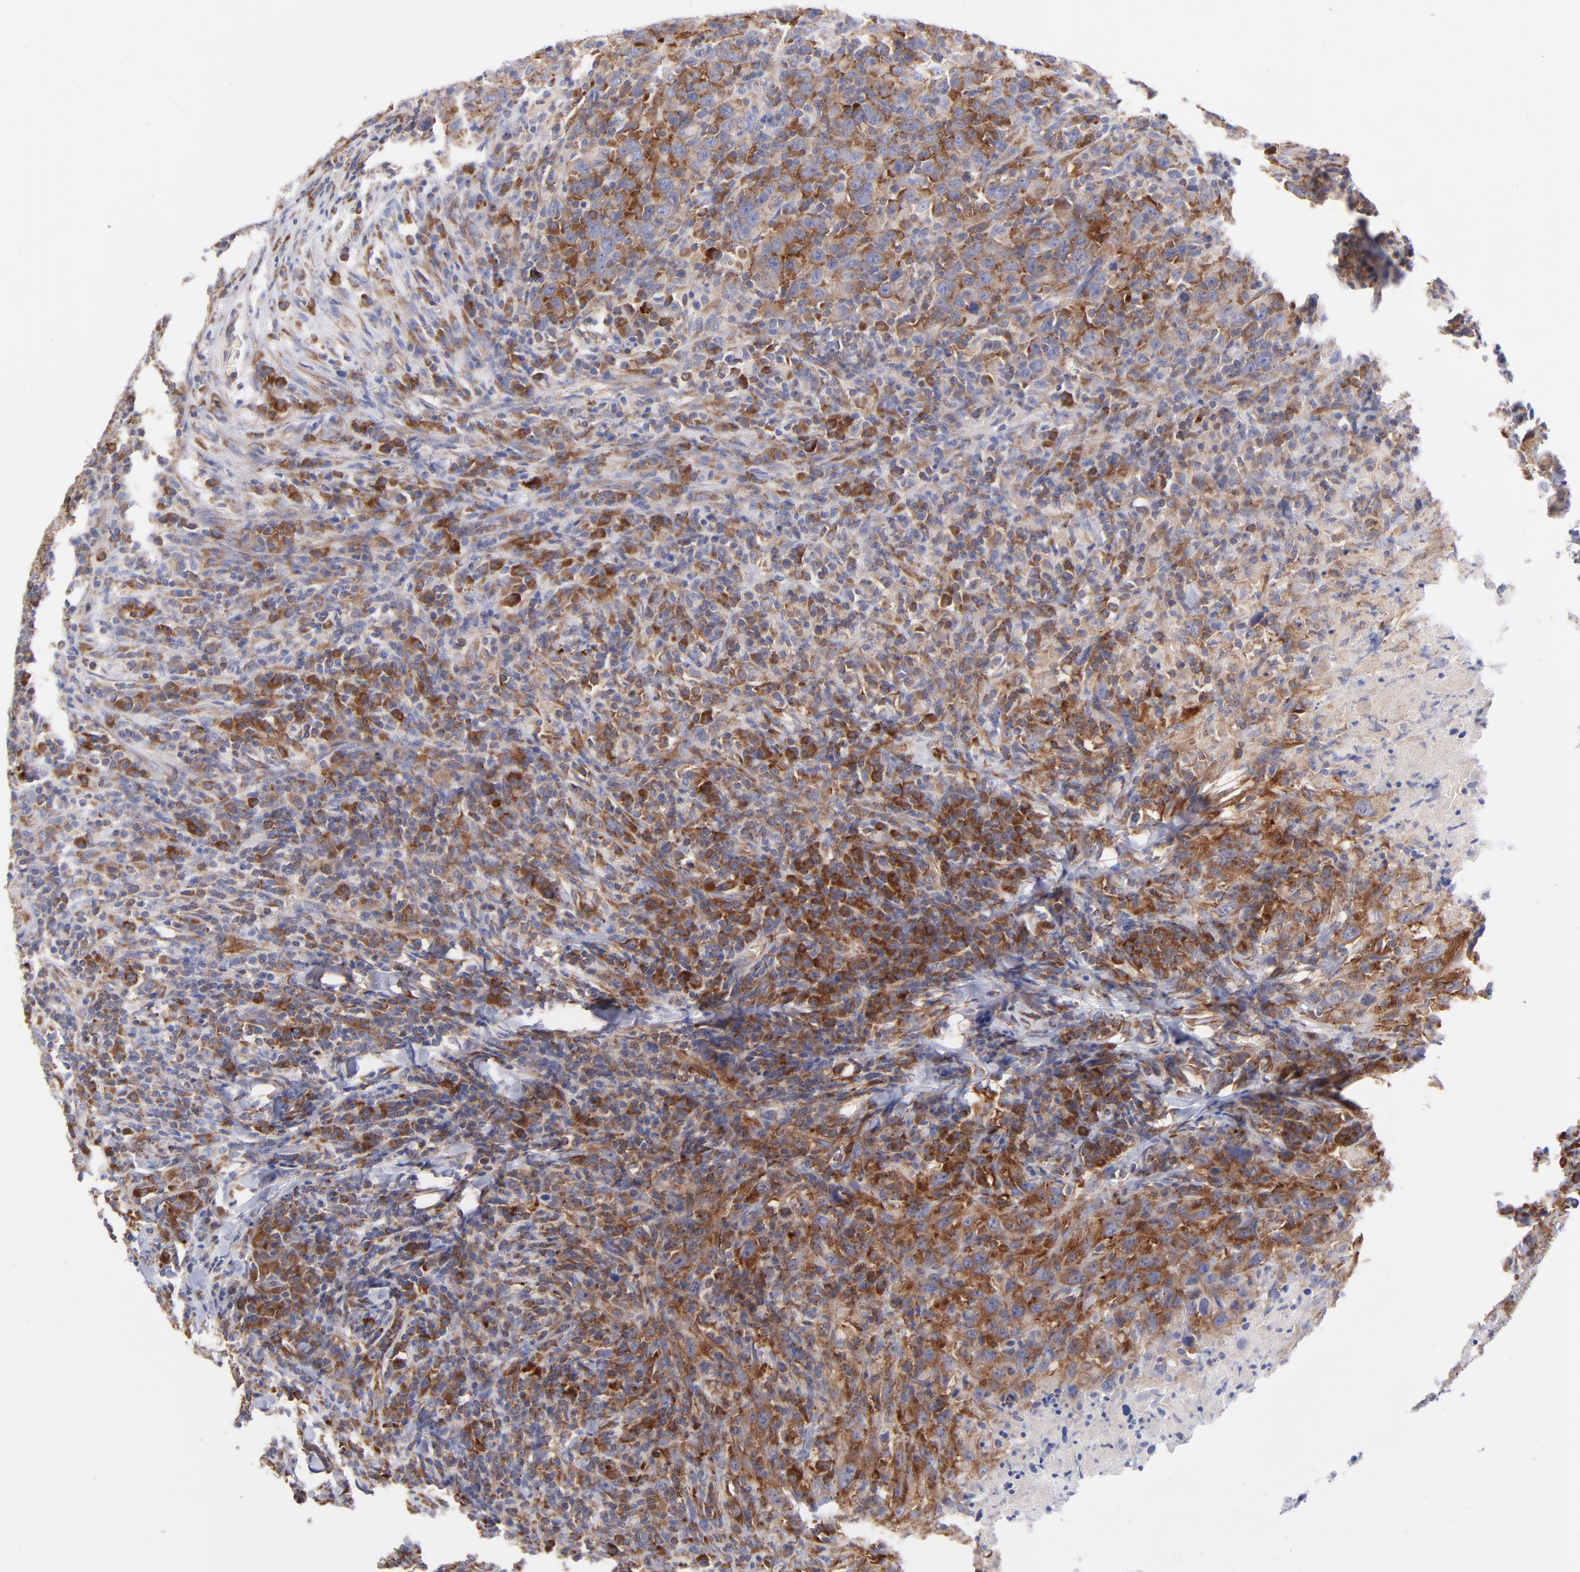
{"staining": {"intensity": "strong", "quantity": ">75%", "location": "cytoplasmic/membranous"}, "tissue": "urothelial cancer", "cell_type": "Tumor cells", "image_type": "cancer", "snomed": [{"axis": "morphology", "description": "Urothelial carcinoma, High grade"}, {"axis": "topography", "description": "Urinary bladder"}], "caption": "Protein expression analysis of human urothelial cancer reveals strong cytoplasmic/membranous positivity in about >75% of tumor cells.", "gene": "EIF2AK2", "patient": {"sex": "male", "age": 61}}